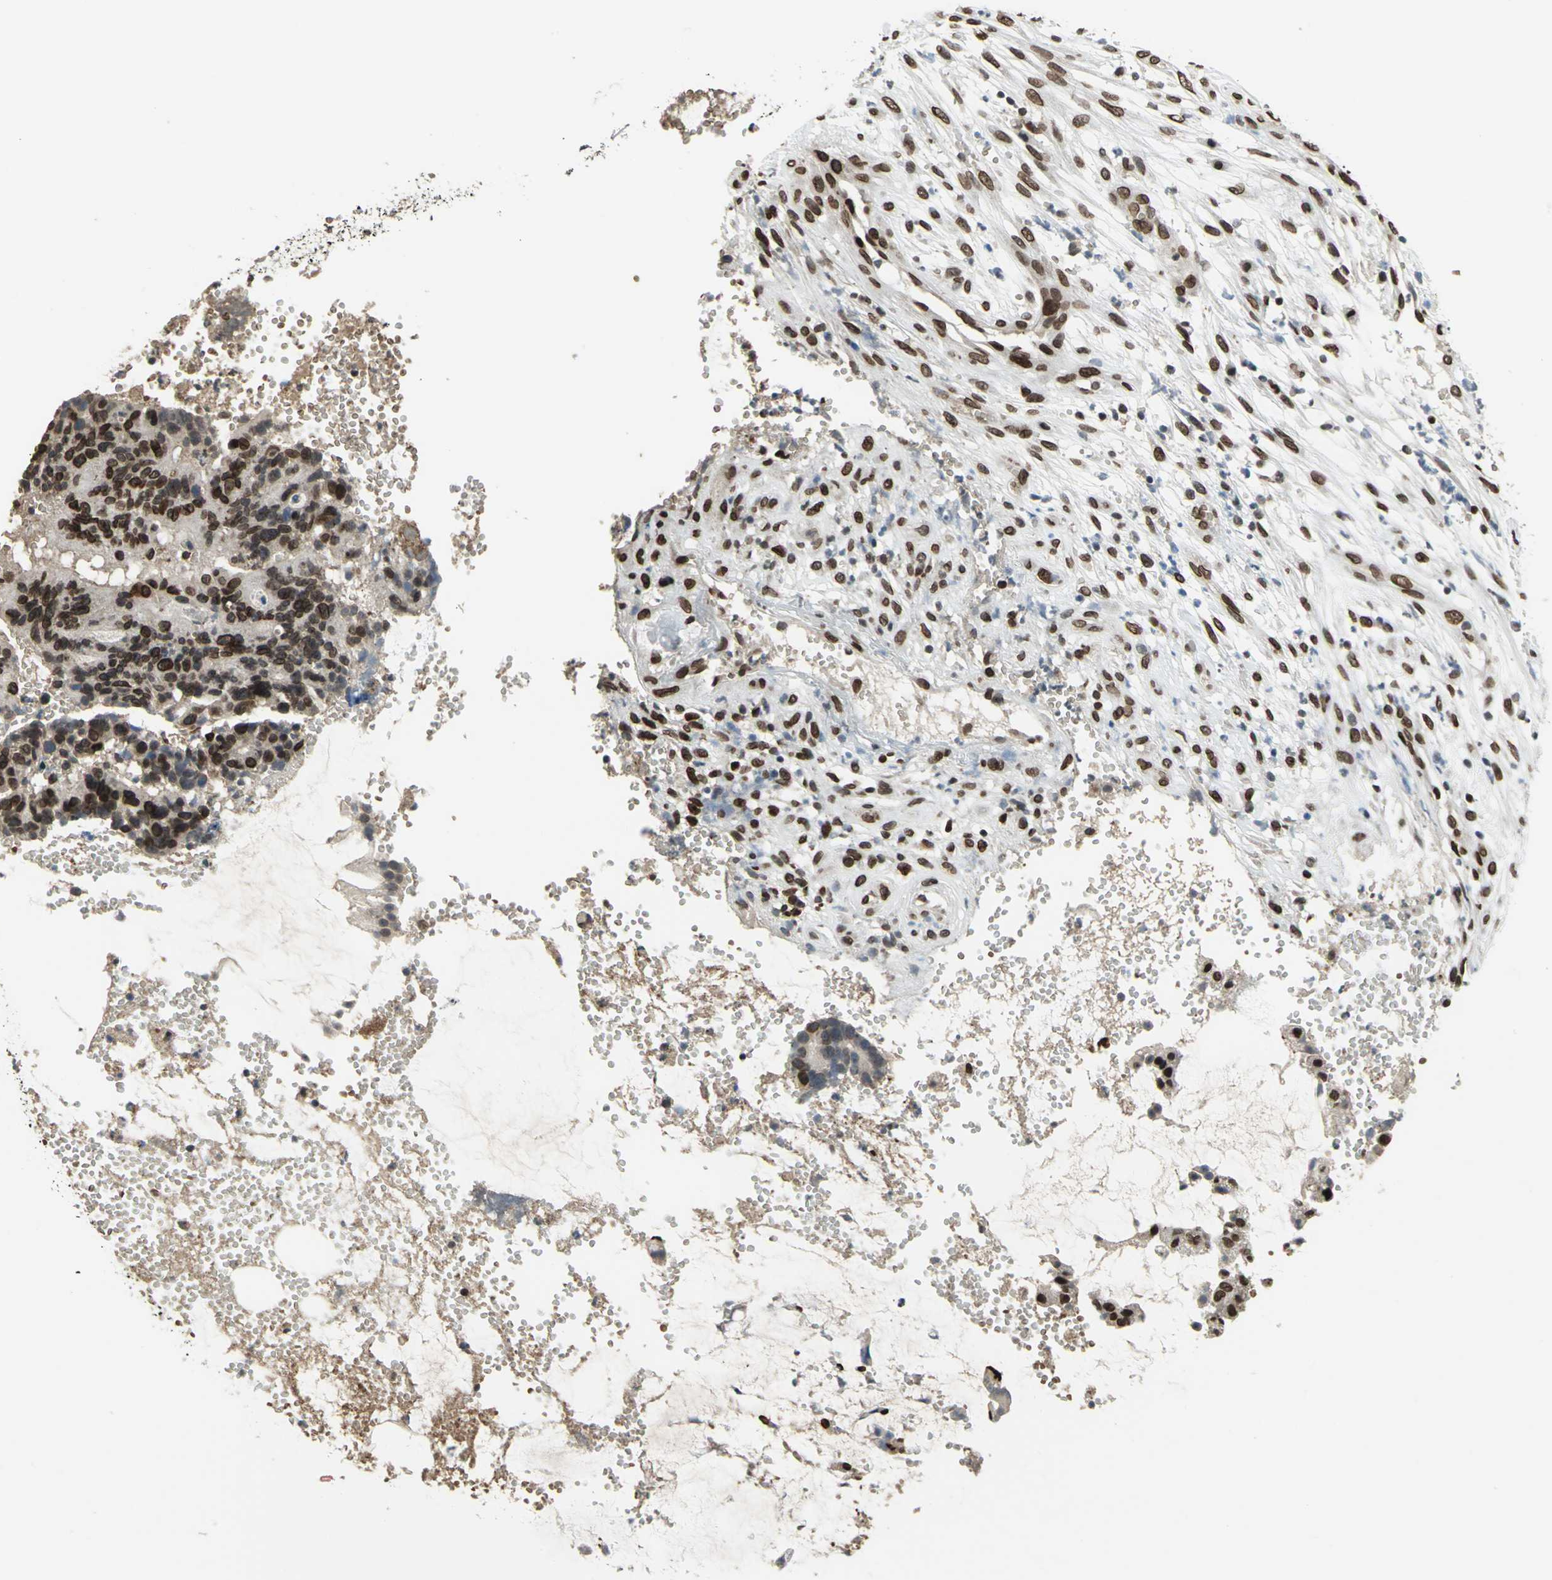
{"staining": {"intensity": "strong", "quantity": ">75%", "location": "nuclear"}, "tissue": "colorectal cancer", "cell_type": "Tumor cells", "image_type": "cancer", "snomed": [{"axis": "morphology", "description": "Adenocarcinoma, NOS"}, {"axis": "topography", "description": "Colon"}], "caption": "DAB immunohistochemical staining of colorectal cancer (adenocarcinoma) reveals strong nuclear protein expression in approximately >75% of tumor cells. Nuclei are stained in blue.", "gene": "ISY1", "patient": {"sex": "female", "age": 57}}